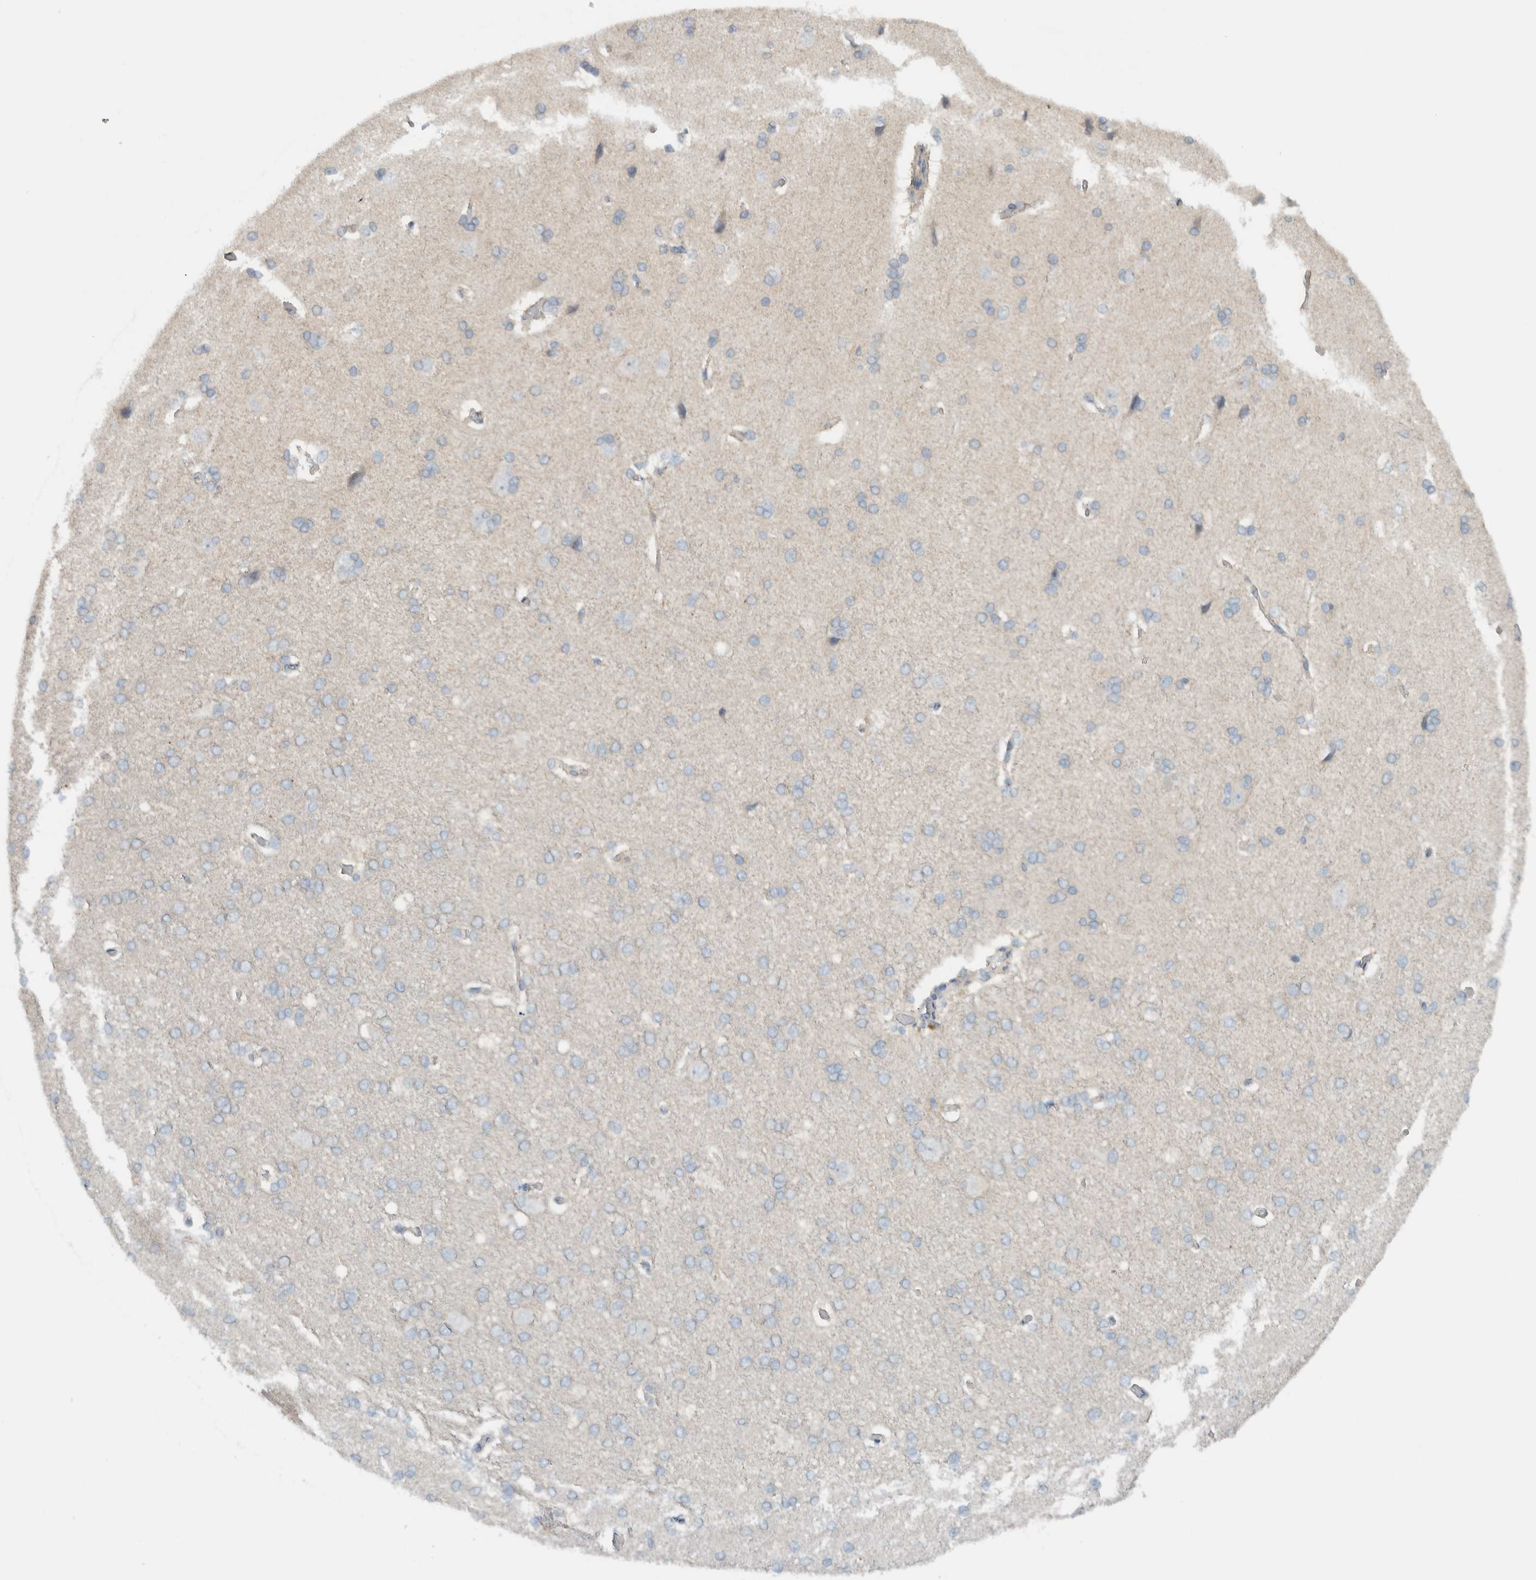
{"staining": {"intensity": "negative", "quantity": "none", "location": "none"}, "tissue": "cerebral cortex", "cell_type": "Endothelial cells", "image_type": "normal", "snomed": [{"axis": "morphology", "description": "Normal tissue, NOS"}, {"axis": "topography", "description": "Cerebral cortex"}], "caption": "High magnification brightfield microscopy of benign cerebral cortex stained with DAB (3,3'-diaminobenzidine) (brown) and counterstained with hematoxylin (blue): endothelial cells show no significant expression.", "gene": "MPRIP", "patient": {"sex": "male", "age": 62}}